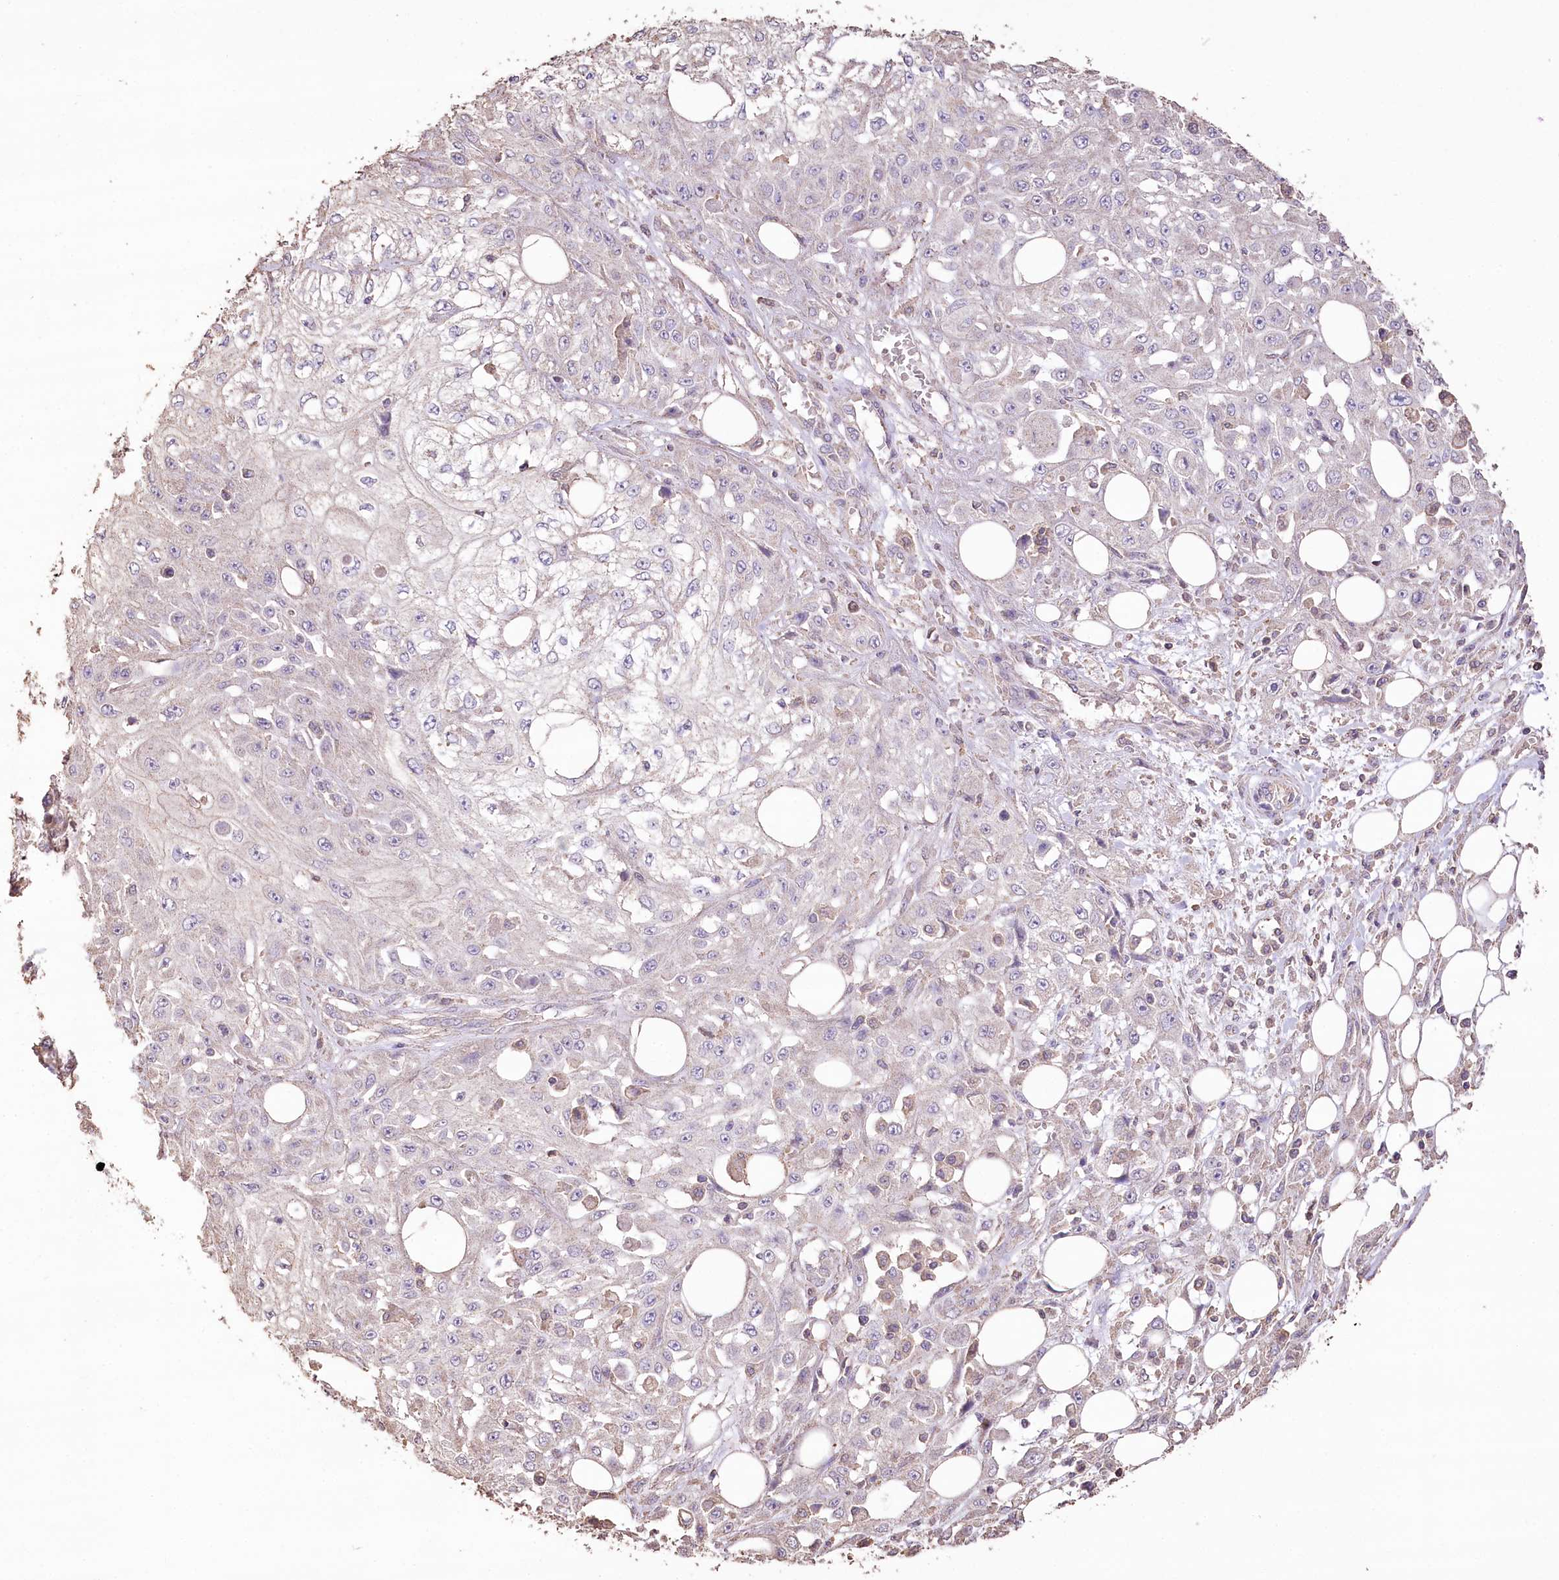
{"staining": {"intensity": "negative", "quantity": "none", "location": "none"}, "tissue": "skin cancer", "cell_type": "Tumor cells", "image_type": "cancer", "snomed": [{"axis": "morphology", "description": "Squamous cell carcinoma, NOS"}, {"axis": "morphology", "description": "Squamous cell carcinoma, metastatic, NOS"}, {"axis": "topography", "description": "Skin"}, {"axis": "topography", "description": "Lymph node"}], "caption": "Photomicrograph shows no protein positivity in tumor cells of squamous cell carcinoma (skin) tissue.", "gene": "IREB2", "patient": {"sex": "male", "age": 75}}